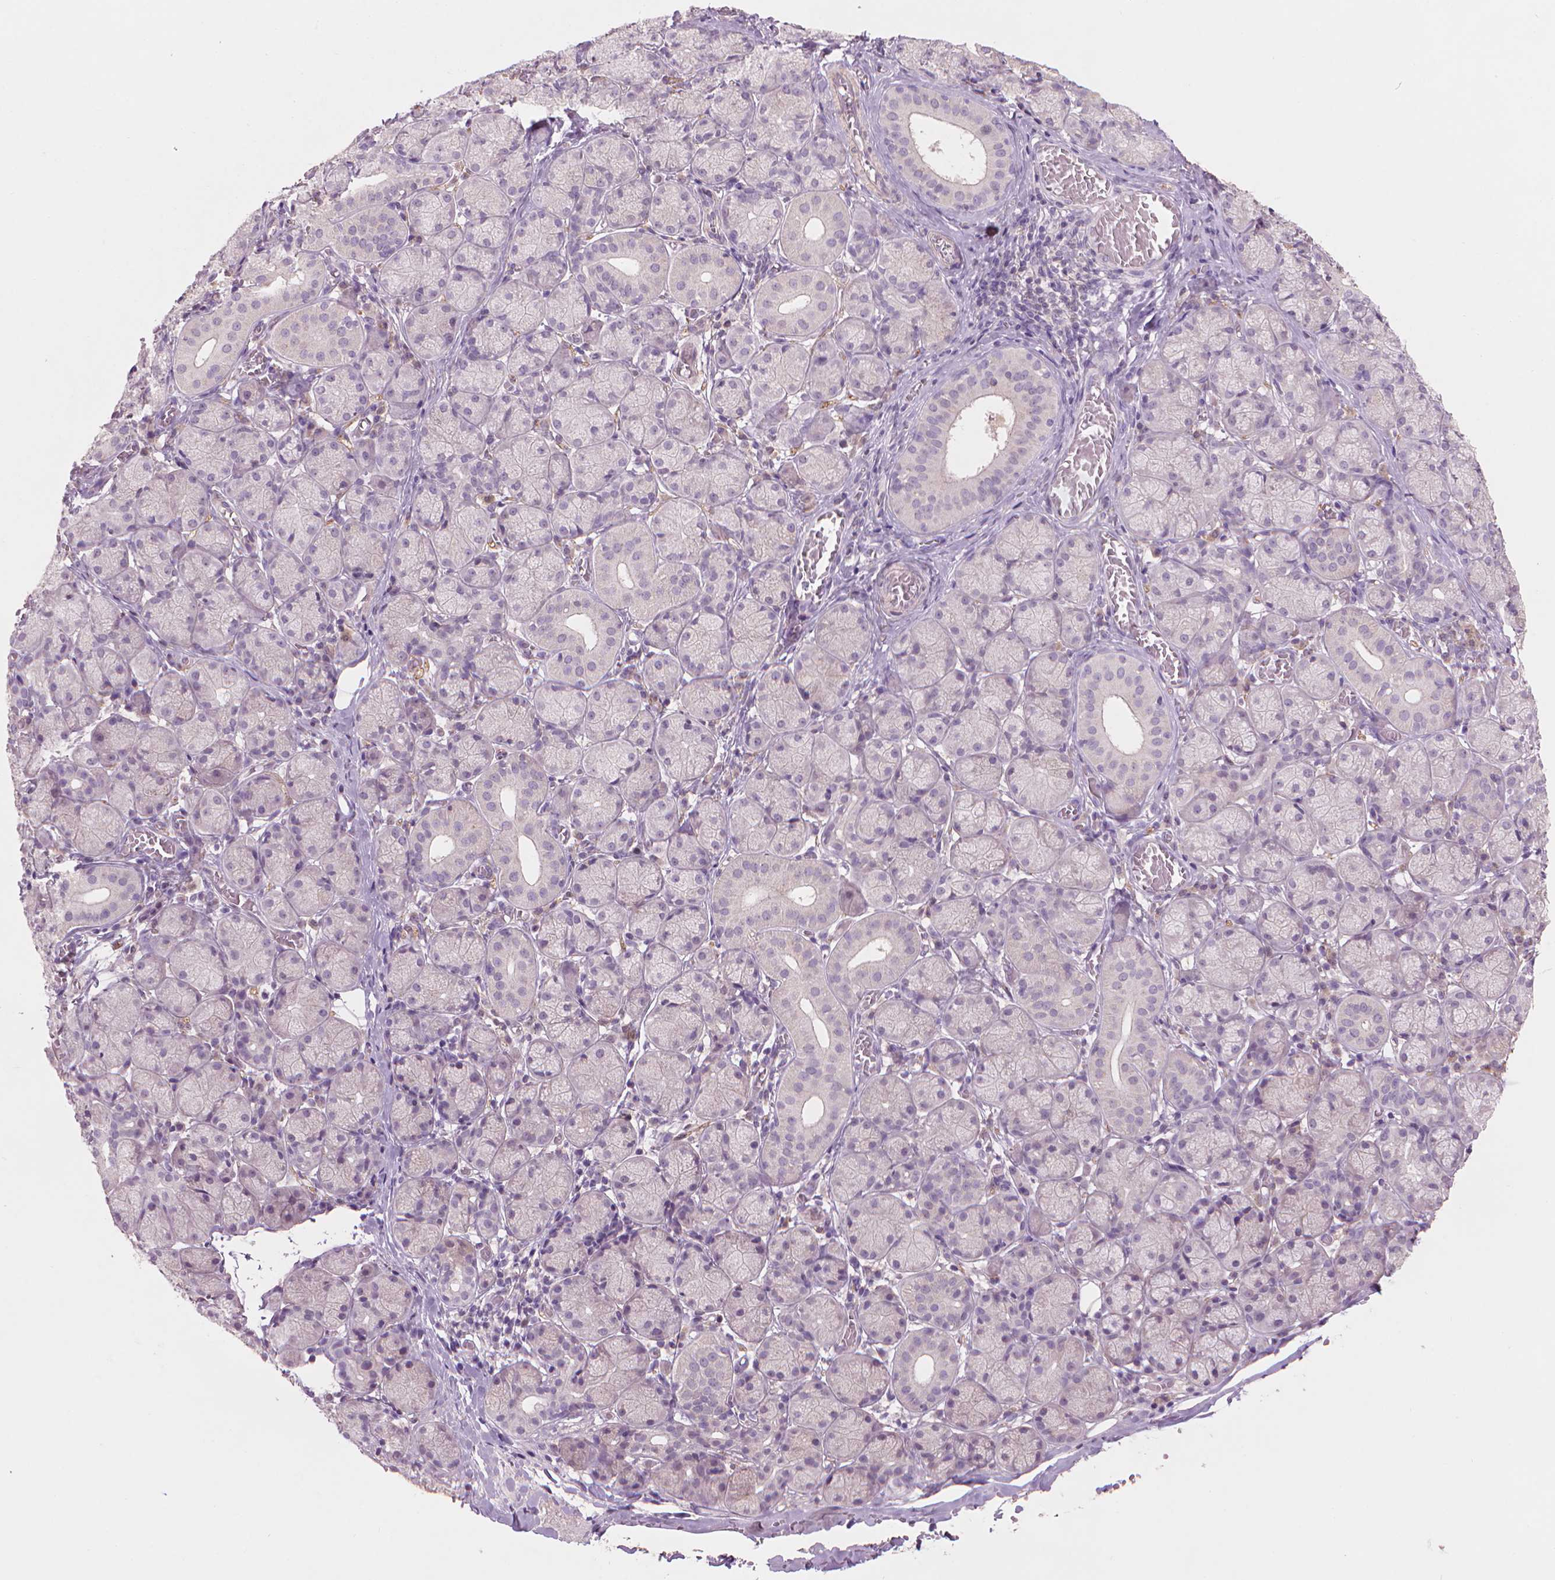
{"staining": {"intensity": "negative", "quantity": "none", "location": "none"}, "tissue": "salivary gland", "cell_type": "Glandular cells", "image_type": "normal", "snomed": [{"axis": "morphology", "description": "Normal tissue, NOS"}, {"axis": "topography", "description": "Salivary gland"}, {"axis": "topography", "description": "Peripheral nerve tissue"}], "caption": "An immunohistochemistry (IHC) histopathology image of benign salivary gland is shown. There is no staining in glandular cells of salivary gland. Nuclei are stained in blue.", "gene": "ENO2", "patient": {"sex": "female", "age": 24}}